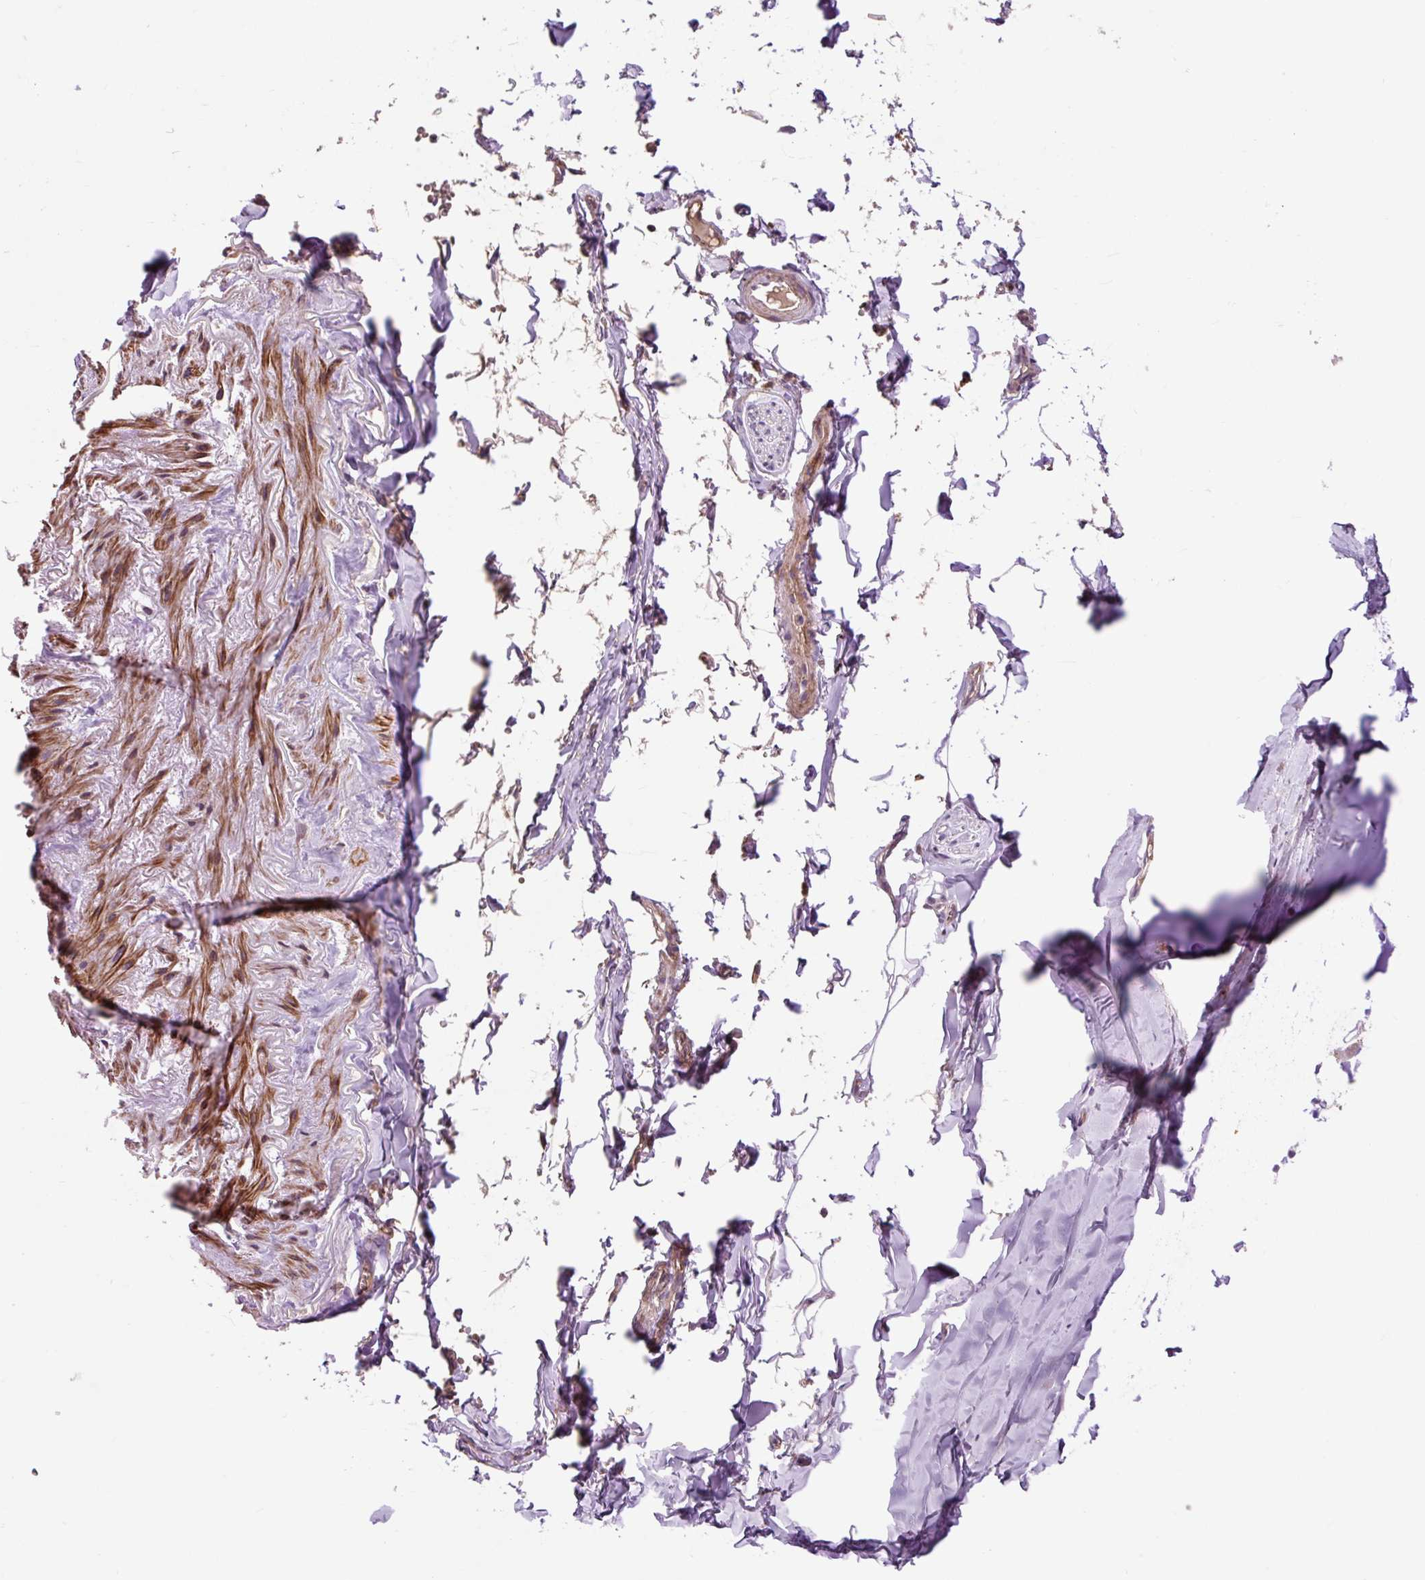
{"staining": {"intensity": "strong", "quantity": ">75%", "location": "cytoplasmic/membranous"}, "tissue": "soft tissue", "cell_type": "Chondrocytes", "image_type": "normal", "snomed": [{"axis": "morphology", "description": "Normal tissue, NOS"}, {"axis": "topography", "description": "Cartilage tissue"}, {"axis": "topography", "description": "Bronchus"}, {"axis": "topography", "description": "Peripheral nerve tissue"}], "caption": "The histopathology image exhibits a brown stain indicating the presence of a protein in the cytoplasmic/membranous of chondrocytes in soft tissue. (DAB (3,3'-diaminobenzidine) = brown stain, brightfield microscopy at high magnification).", "gene": "PRIMPOL", "patient": {"sex": "female", "age": 59}}